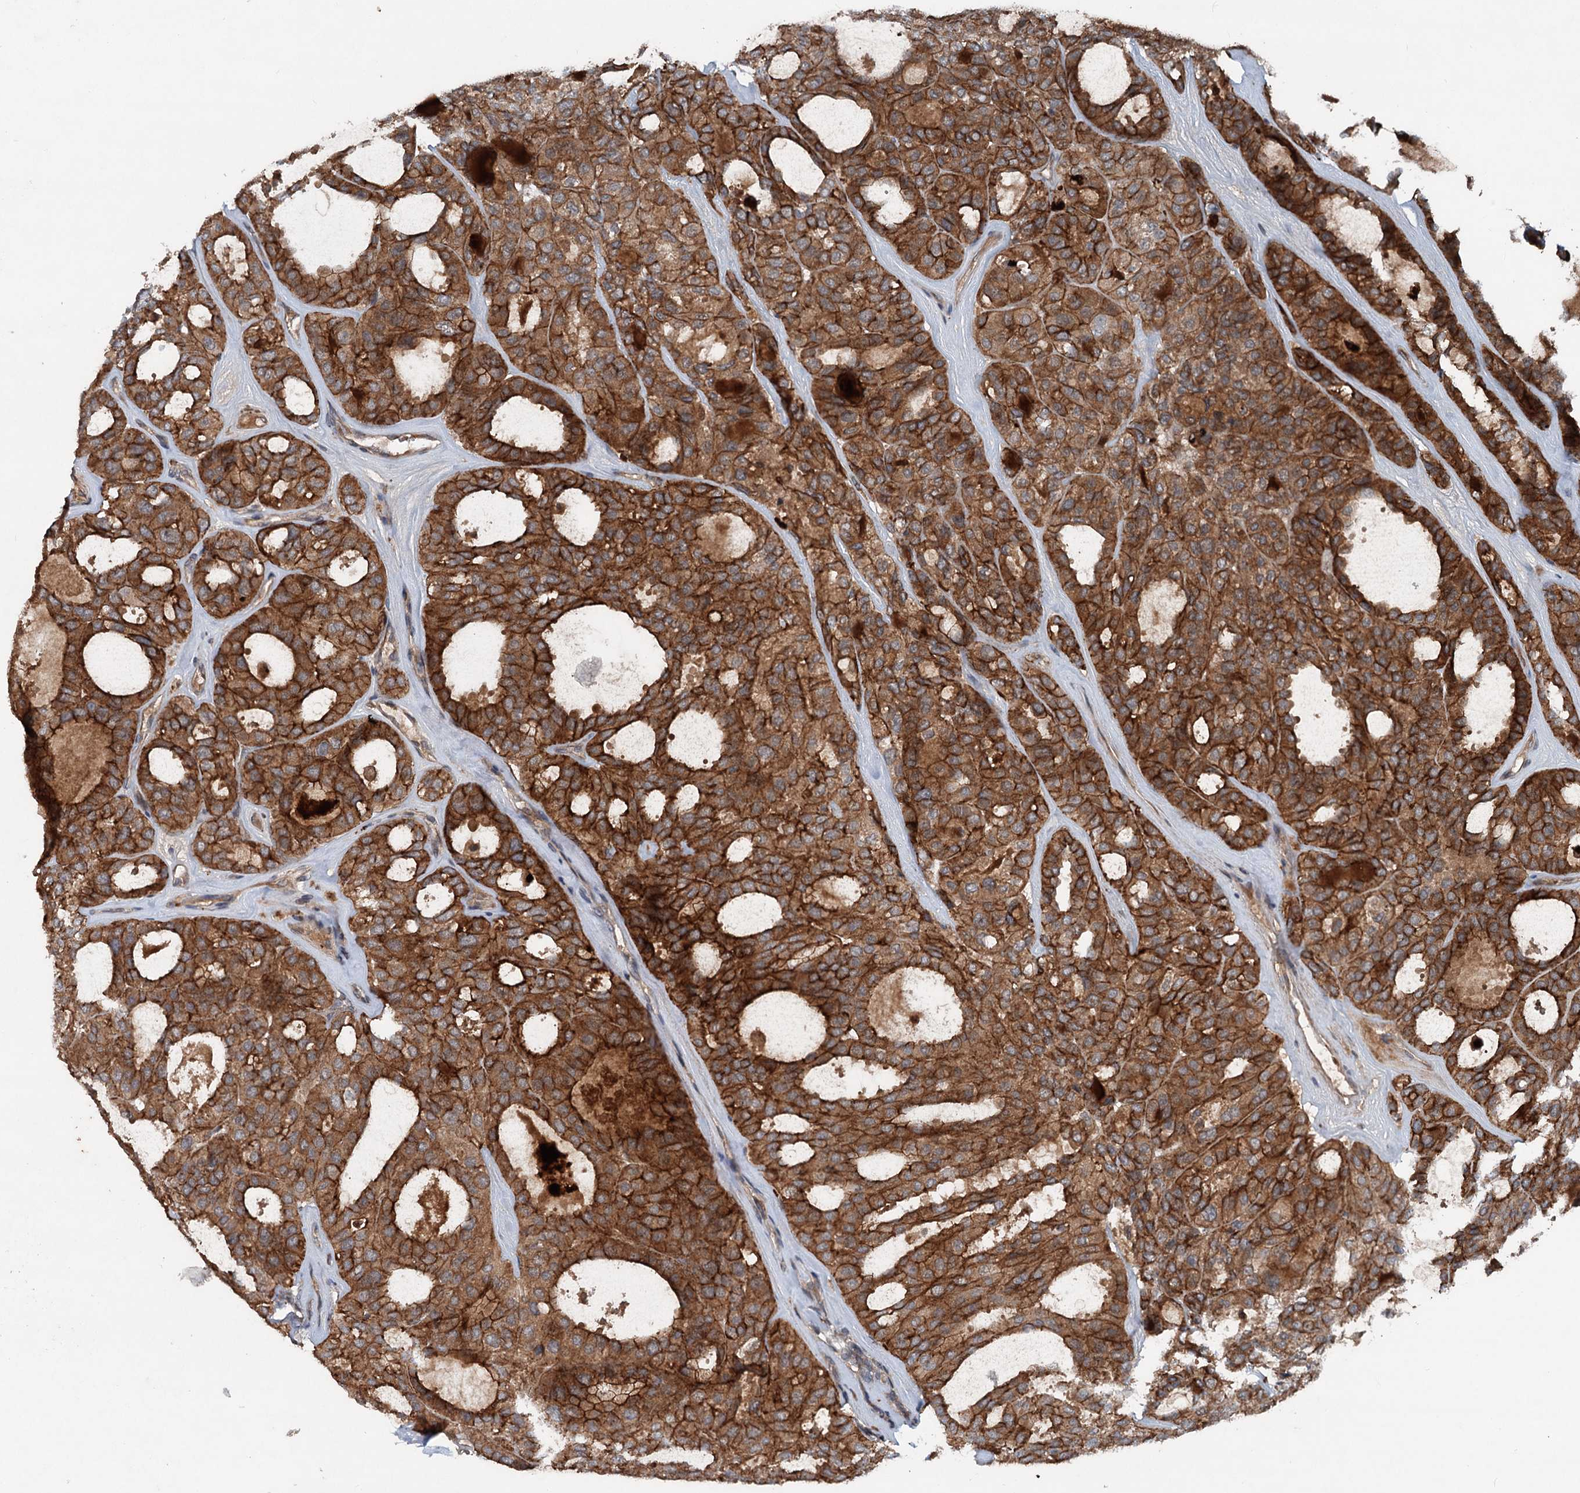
{"staining": {"intensity": "strong", "quantity": ">75%", "location": "cytoplasmic/membranous"}, "tissue": "thyroid cancer", "cell_type": "Tumor cells", "image_type": "cancer", "snomed": [{"axis": "morphology", "description": "Follicular adenoma carcinoma, NOS"}, {"axis": "topography", "description": "Thyroid gland"}], "caption": "Human thyroid cancer stained for a protein (brown) displays strong cytoplasmic/membranous positive expression in approximately >75% of tumor cells.", "gene": "N4BP2L2", "patient": {"sex": "male", "age": 75}}